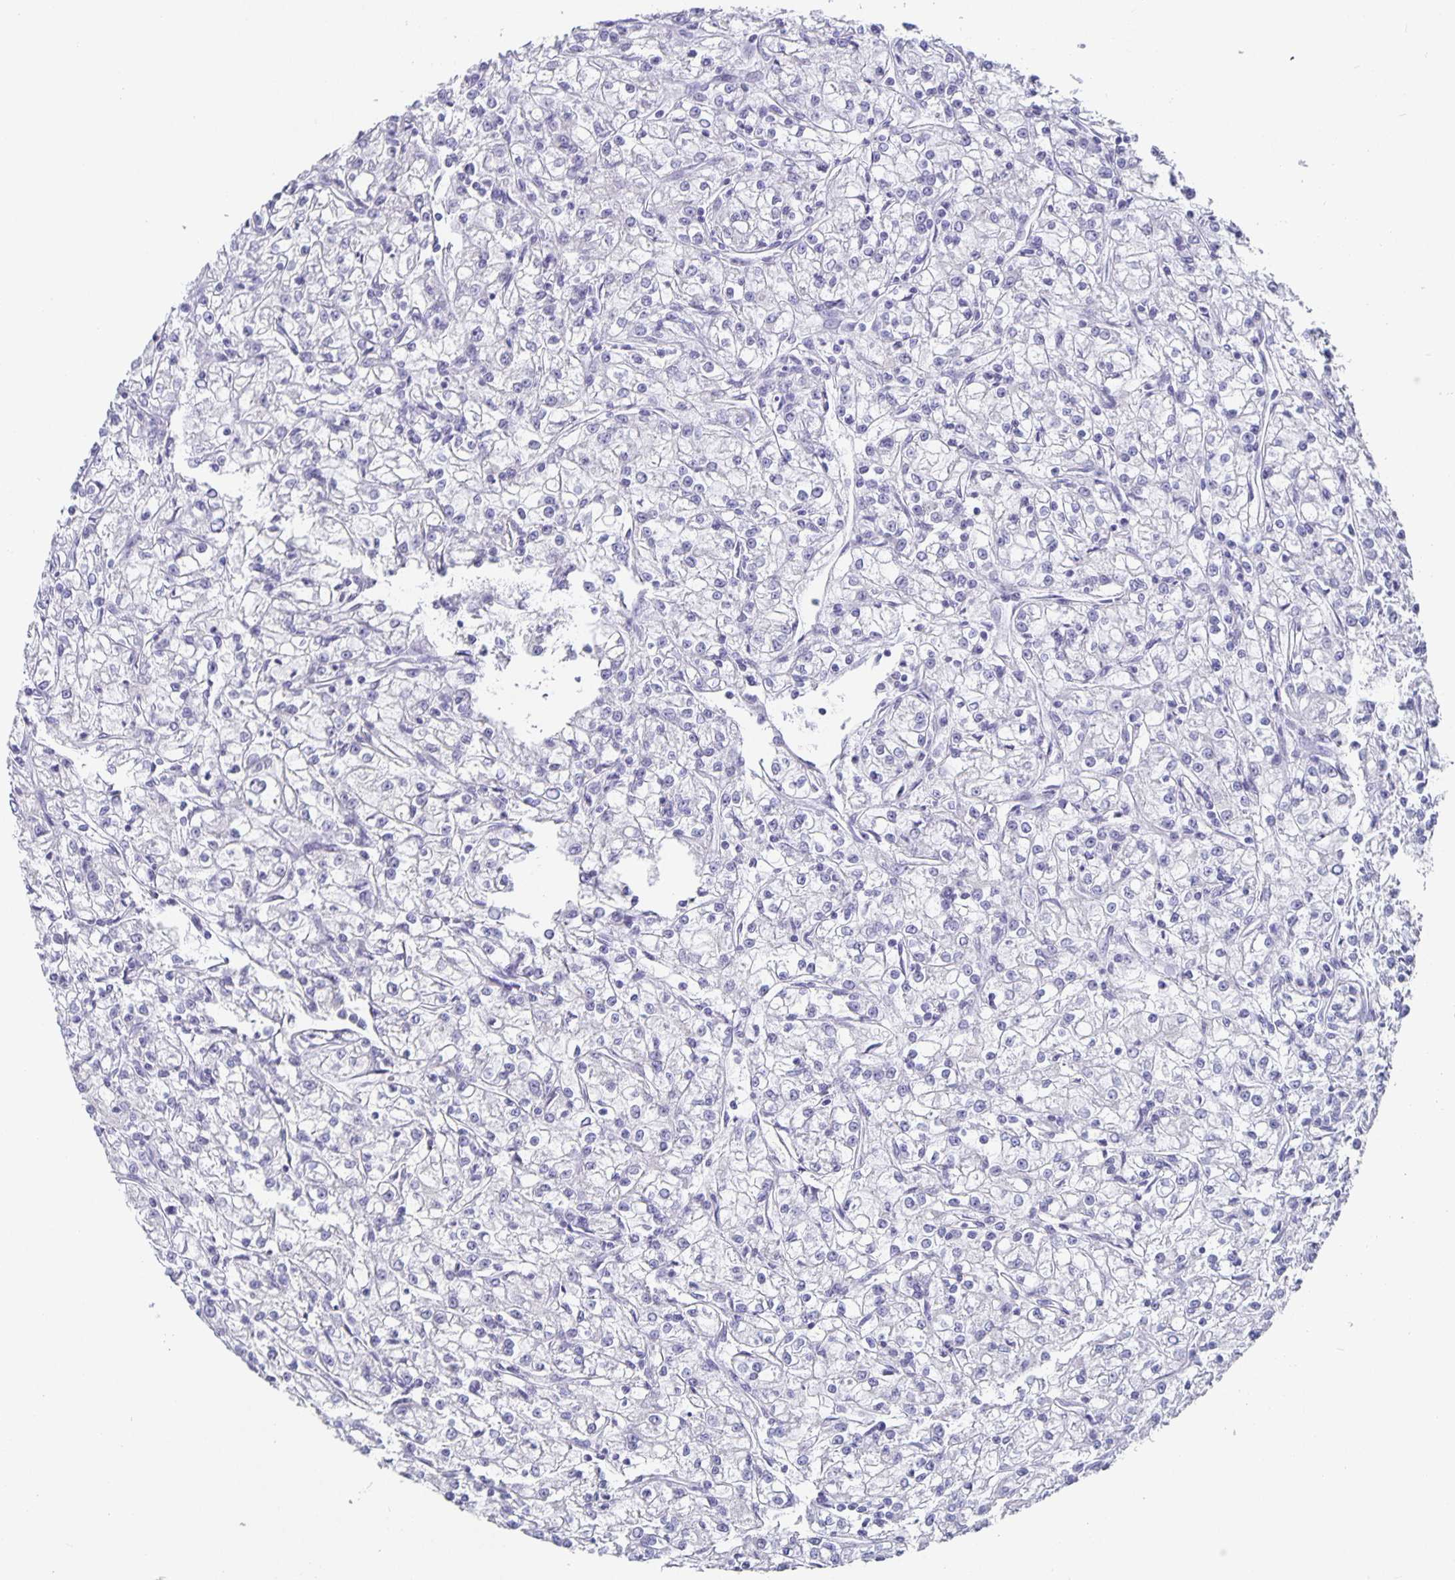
{"staining": {"intensity": "negative", "quantity": "none", "location": "none"}, "tissue": "renal cancer", "cell_type": "Tumor cells", "image_type": "cancer", "snomed": [{"axis": "morphology", "description": "Adenocarcinoma, NOS"}, {"axis": "topography", "description": "Kidney"}], "caption": "DAB immunohistochemical staining of human renal adenocarcinoma displays no significant positivity in tumor cells.", "gene": "CHGA", "patient": {"sex": "female", "age": 59}}